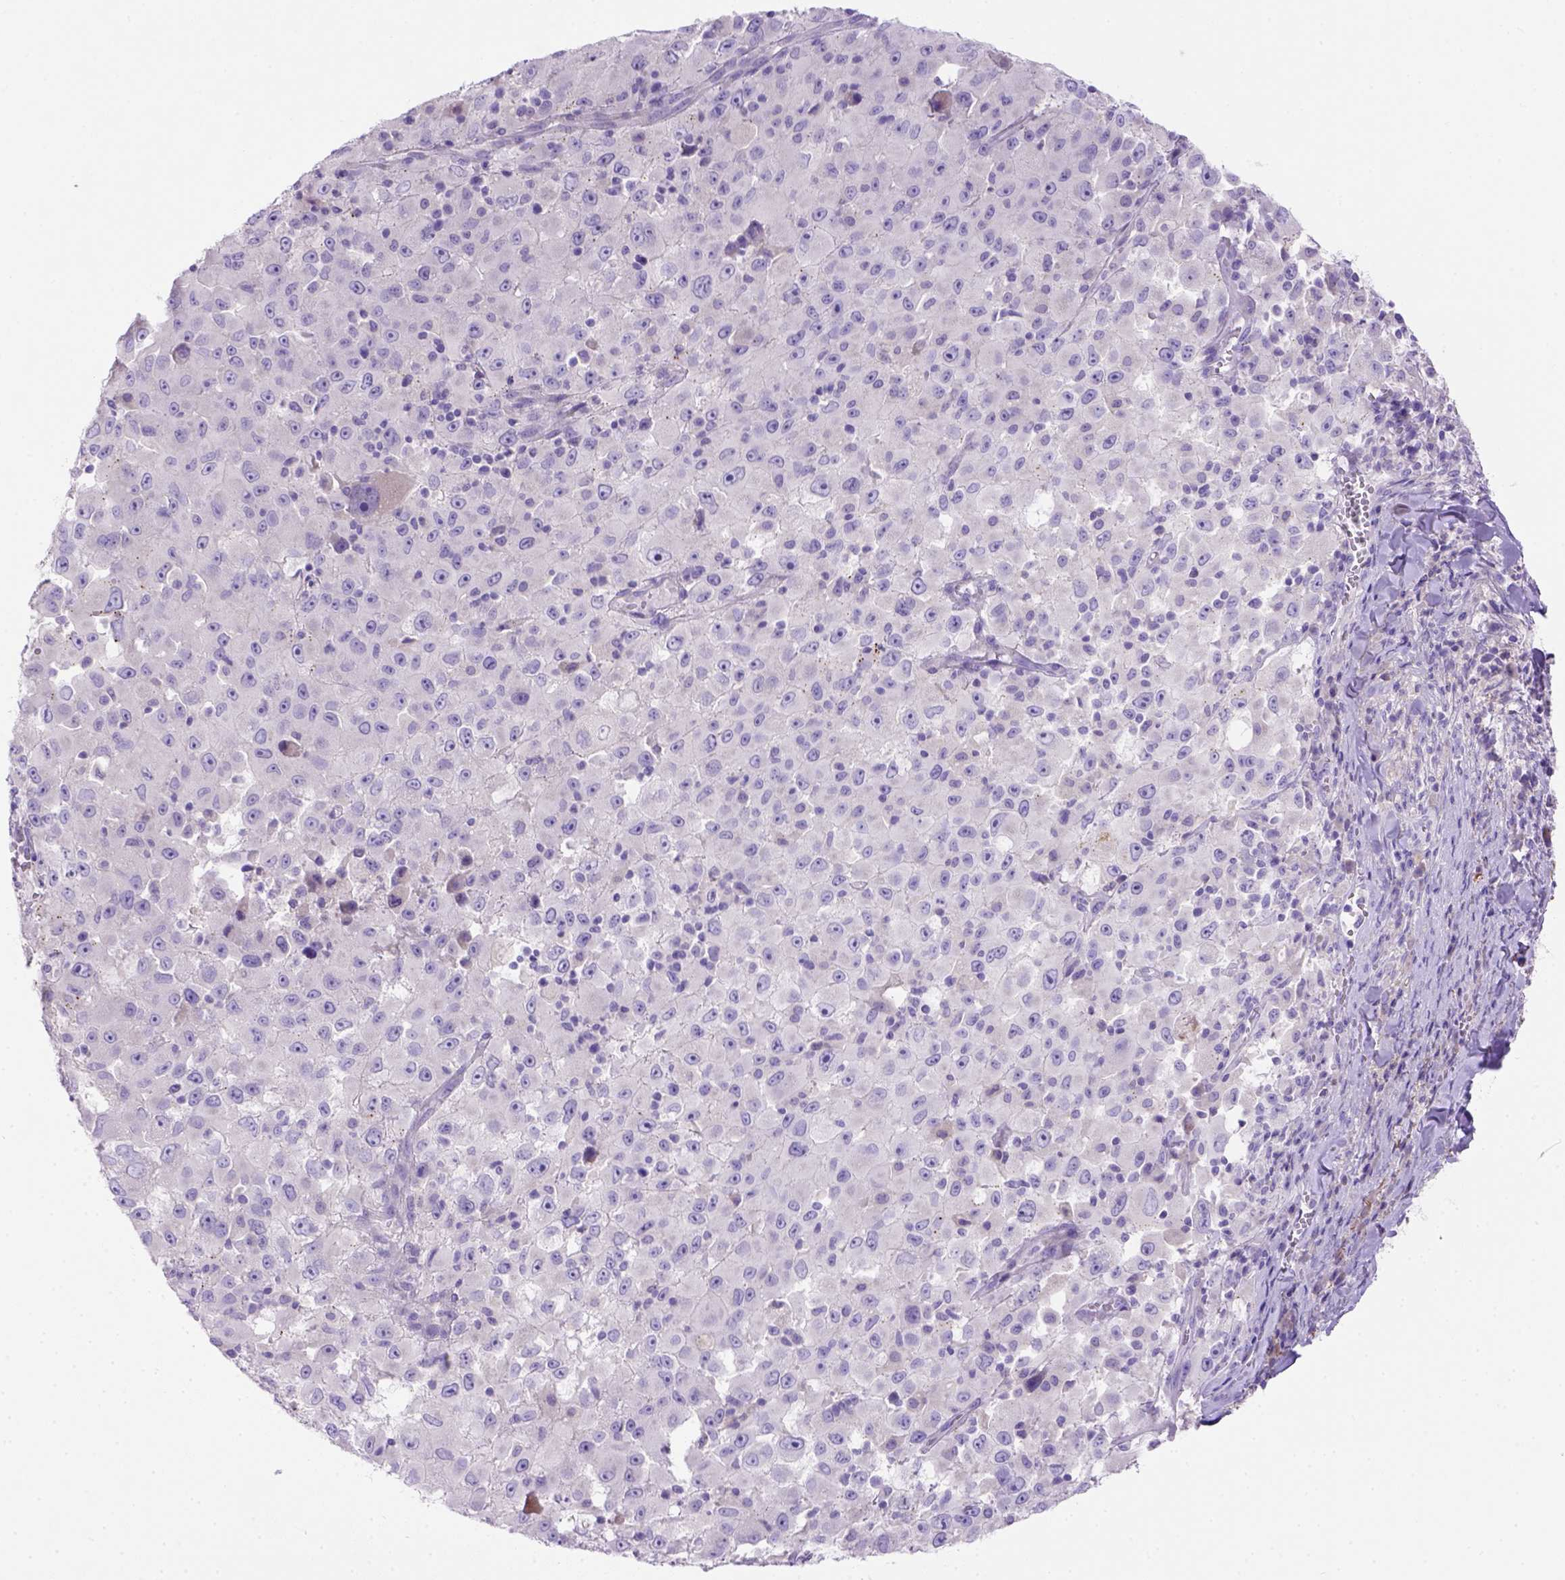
{"staining": {"intensity": "negative", "quantity": "none", "location": "none"}, "tissue": "melanoma", "cell_type": "Tumor cells", "image_type": "cancer", "snomed": [{"axis": "morphology", "description": "Malignant melanoma, Metastatic site"}, {"axis": "topography", "description": "Soft tissue"}], "caption": "Malignant melanoma (metastatic site) stained for a protein using immunohistochemistry displays no positivity tumor cells.", "gene": "SIRPD", "patient": {"sex": "male", "age": 50}}